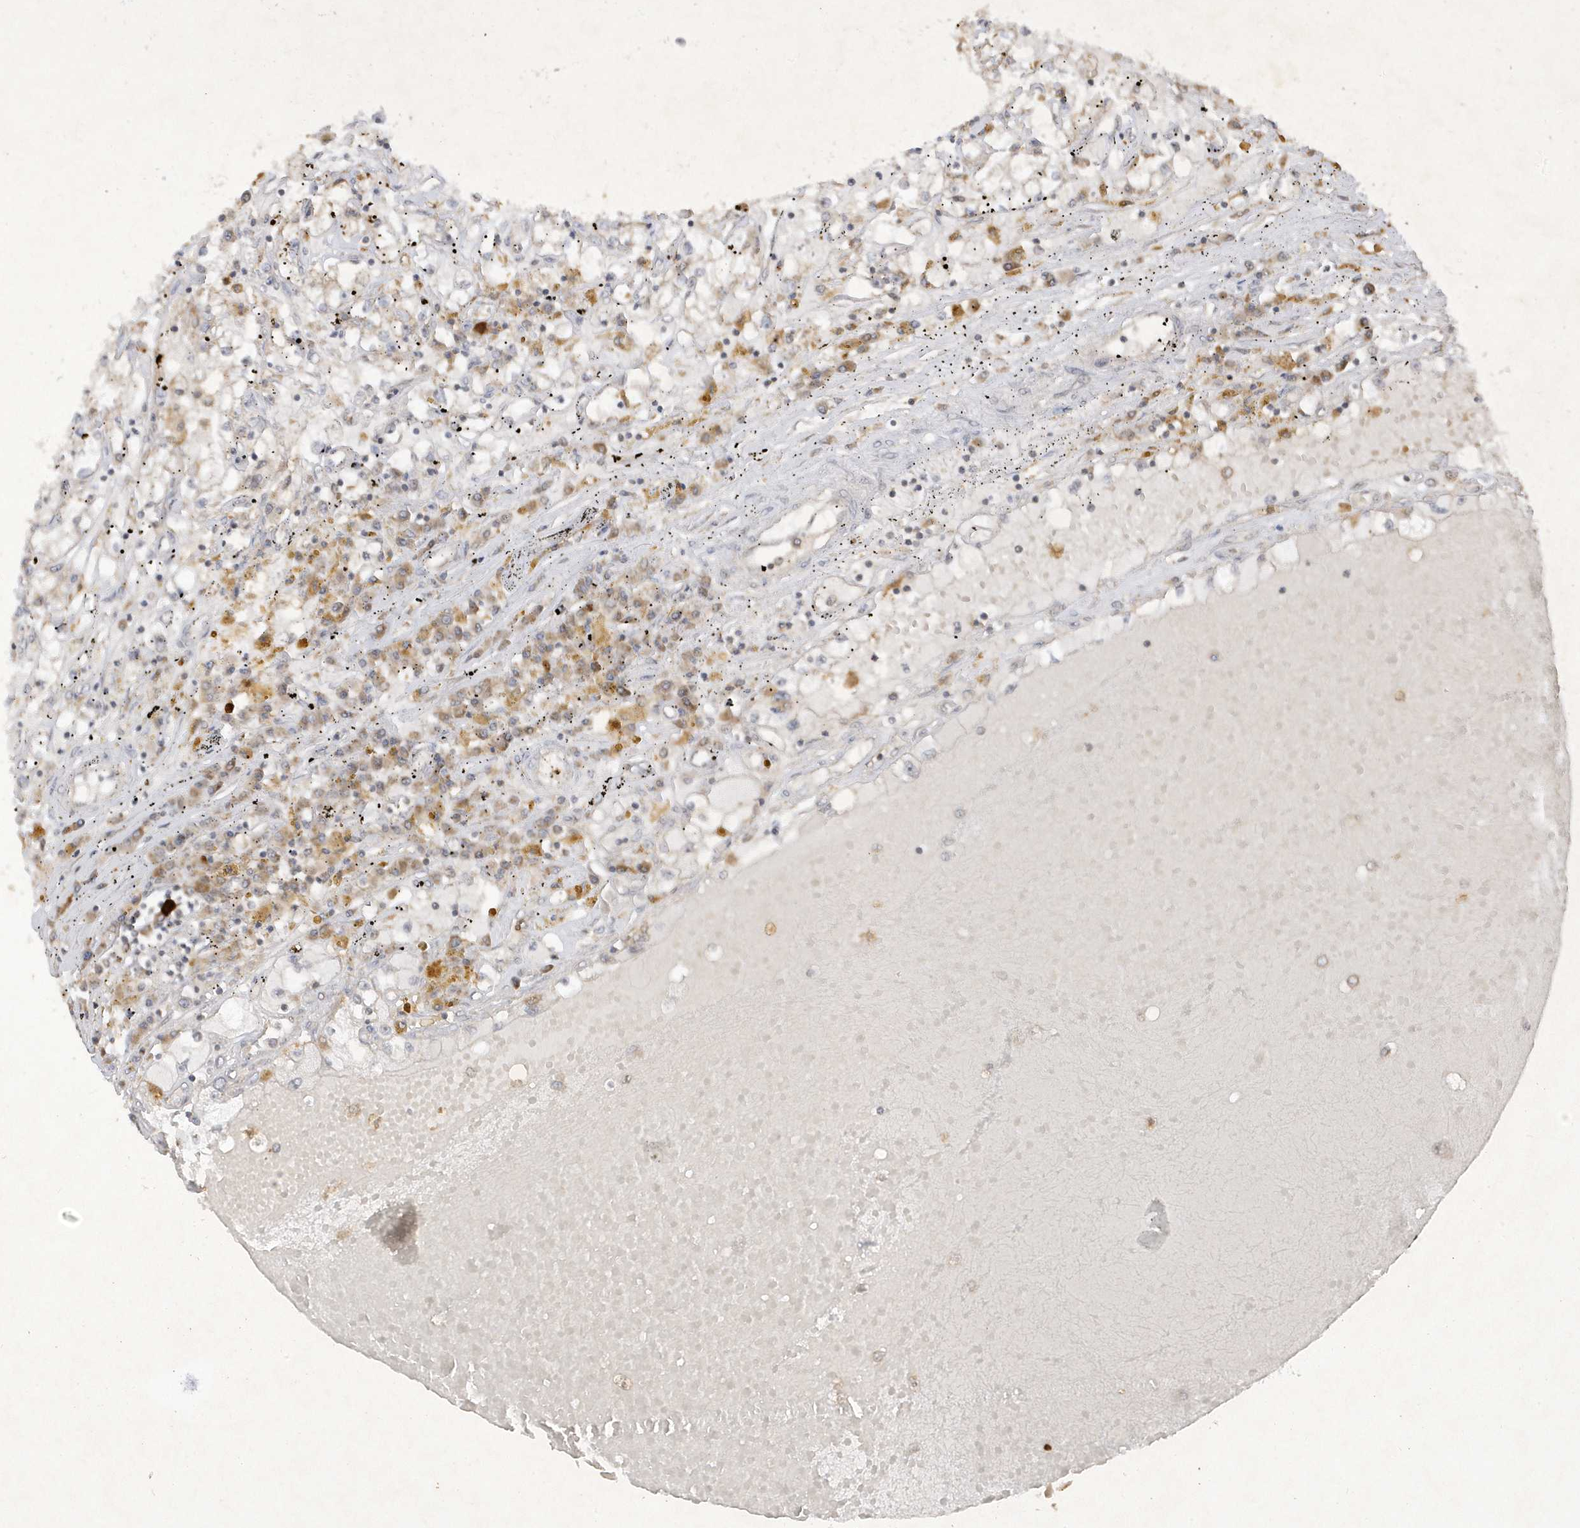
{"staining": {"intensity": "negative", "quantity": "none", "location": "none"}, "tissue": "renal cancer", "cell_type": "Tumor cells", "image_type": "cancer", "snomed": [{"axis": "morphology", "description": "Adenocarcinoma, NOS"}, {"axis": "topography", "description": "Kidney"}], "caption": "Renal adenocarcinoma was stained to show a protein in brown. There is no significant expression in tumor cells.", "gene": "ZNF213", "patient": {"sex": "male", "age": 56}}